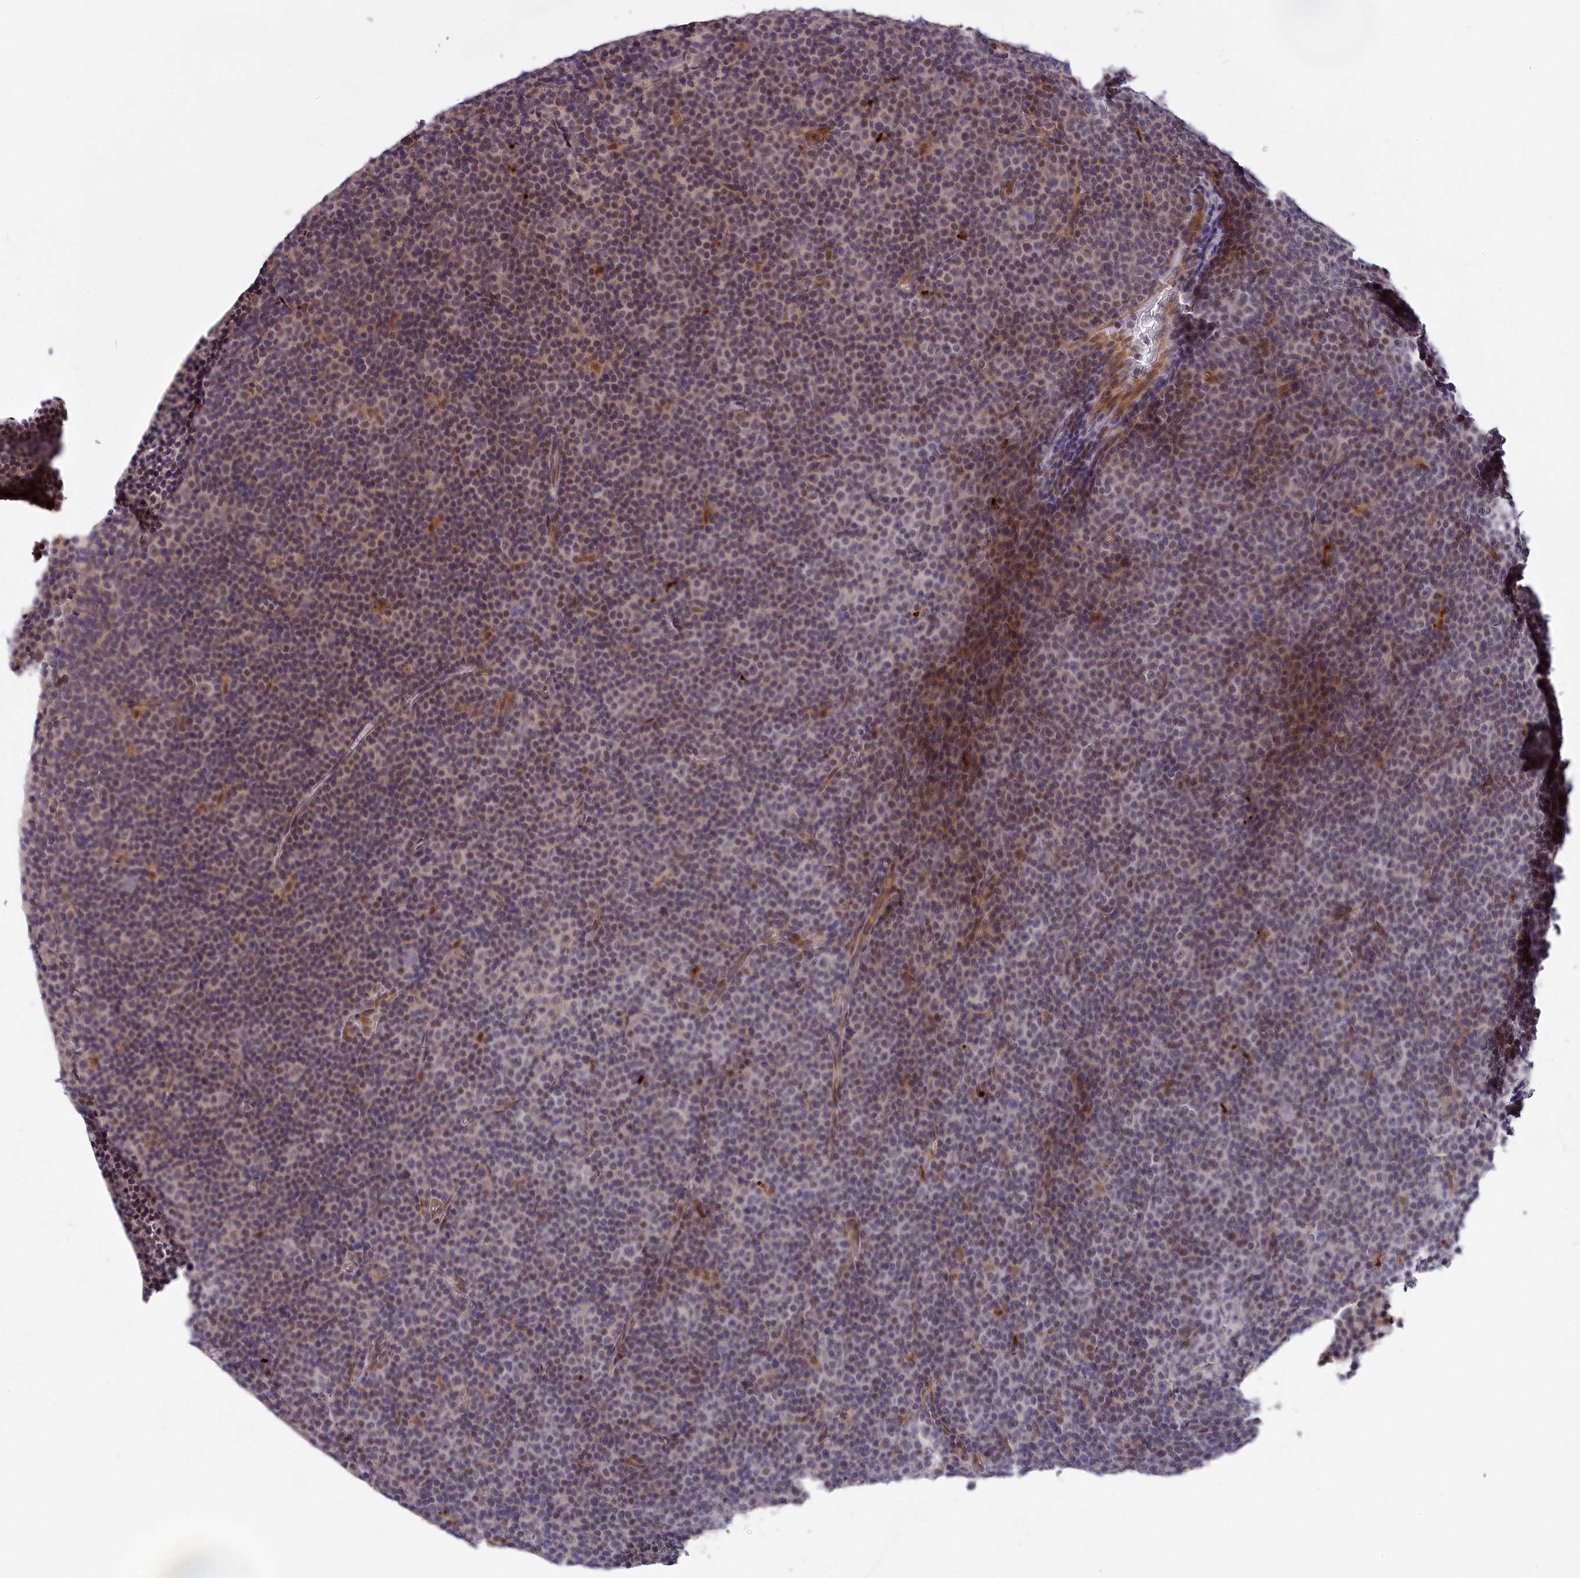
{"staining": {"intensity": "moderate", "quantity": "25%-75%", "location": "nuclear"}, "tissue": "lymphoma", "cell_type": "Tumor cells", "image_type": "cancer", "snomed": [{"axis": "morphology", "description": "Malignant lymphoma, non-Hodgkin's type, Low grade"}, {"axis": "topography", "description": "Lymph node"}], "caption": "Lymphoma tissue shows moderate nuclear positivity in approximately 25%-75% of tumor cells, visualized by immunohistochemistry. The staining was performed using DAB to visualize the protein expression in brown, while the nuclei were stained in blue with hematoxylin (Magnification: 20x).", "gene": "KCTD14", "patient": {"sex": "female", "age": 67}}